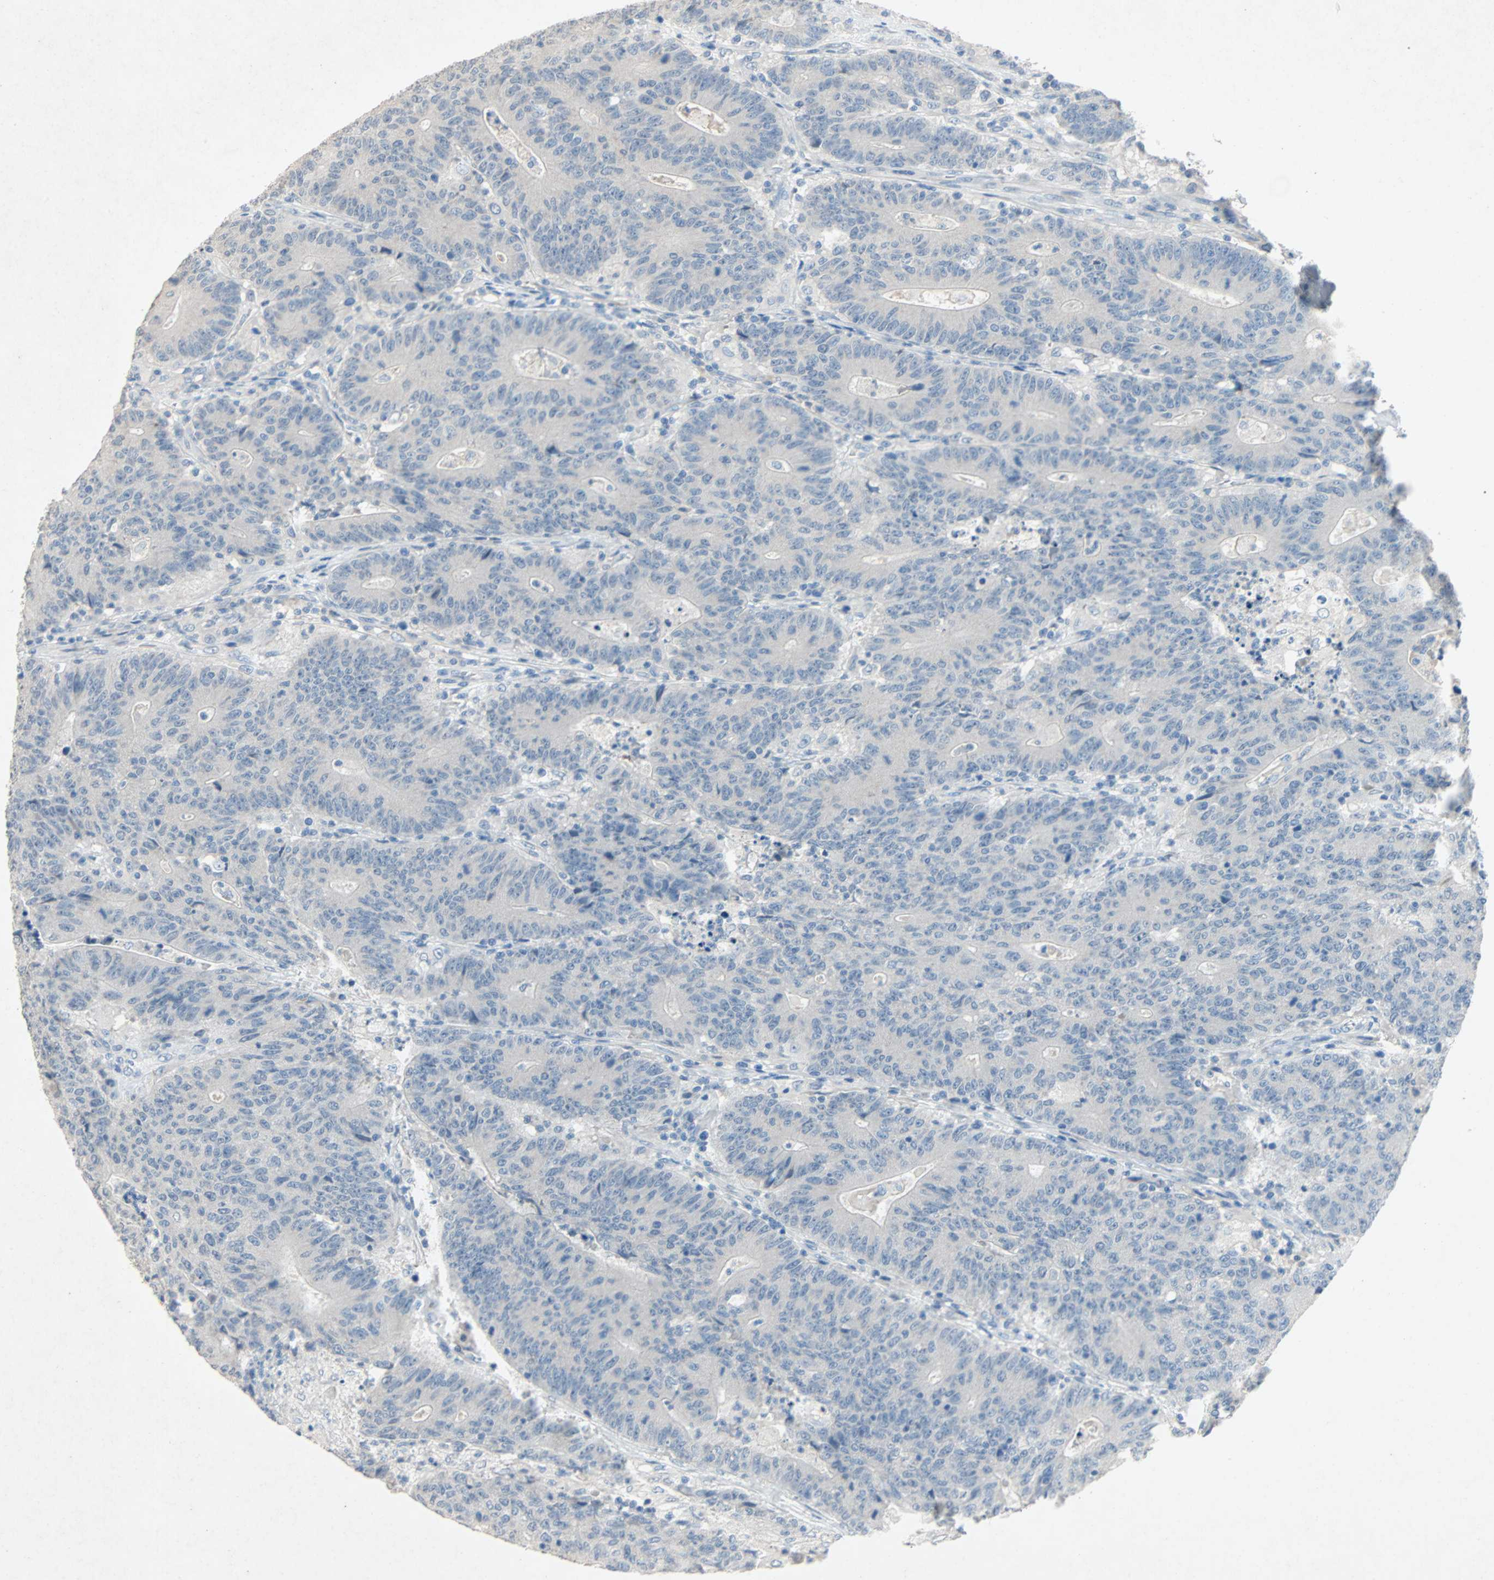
{"staining": {"intensity": "negative", "quantity": "none", "location": "none"}, "tissue": "colorectal cancer", "cell_type": "Tumor cells", "image_type": "cancer", "snomed": [{"axis": "morphology", "description": "Normal tissue, NOS"}, {"axis": "morphology", "description": "Adenocarcinoma, NOS"}, {"axis": "topography", "description": "Colon"}], "caption": "High power microscopy photomicrograph of an IHC image of colorectal cancer, revealing no significant expression in tumor cells.", "gene": "PCDHB2", "patient": {"sex": "female", "age": 75}}